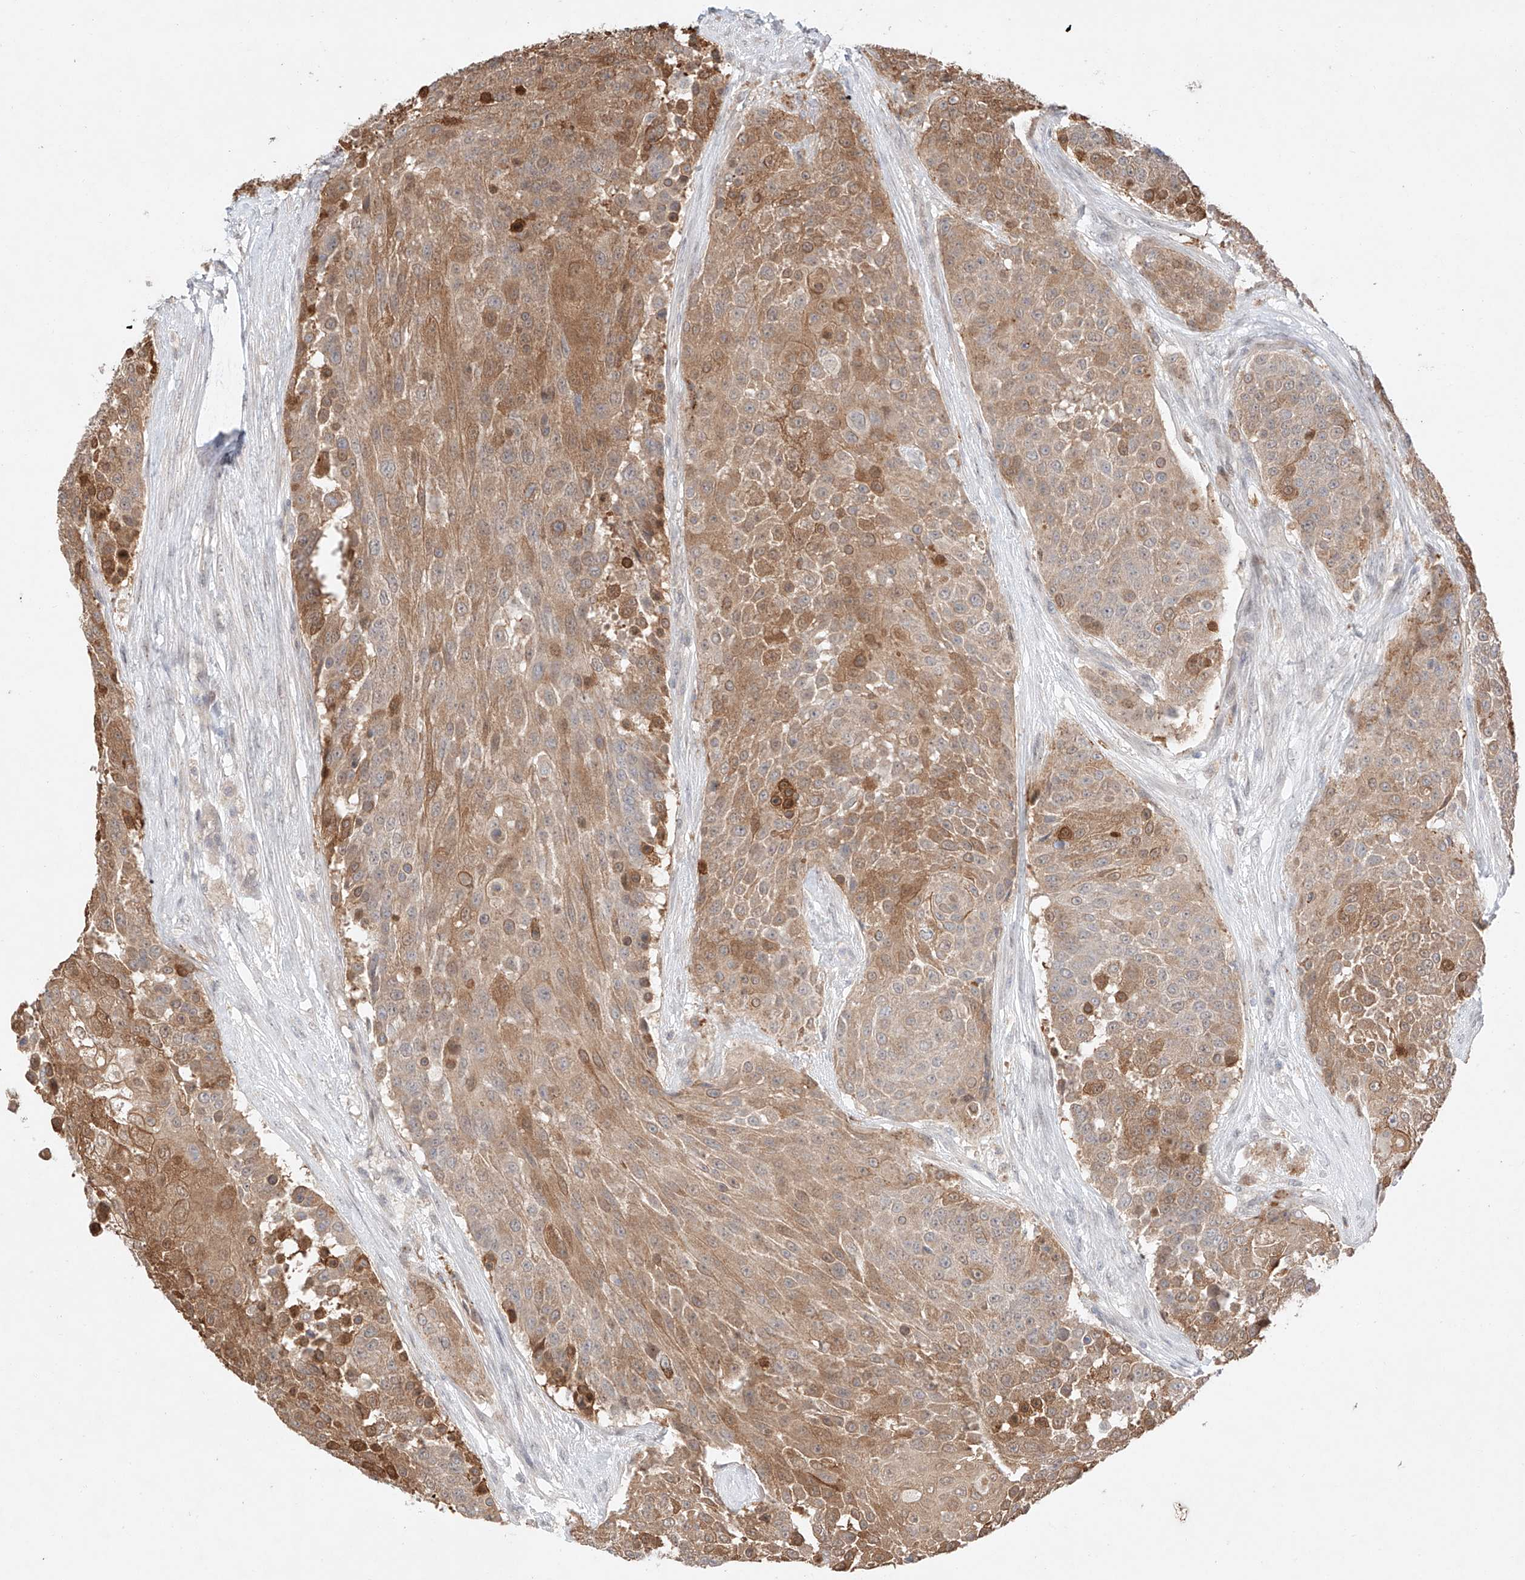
{"staining": {"intensity": "moderate", "quantity": ">75%", "location": "cytoplasmic/membranous,nuclear"}, "tissue": "urothelial cancer", "cell_type": "Tumor cells", "image_type": "cancer", "snomed": [{"axis": "morphology", "description": "Urothelial carcinoma, High grade"}, {"axis": "topography", "description": "Urinary bladder"}], "caption": "This is an image of immunohistochemistry staining of urothelial carcinoma (high-grade), which shows moderate expression in the cytoplasmic/membranous and nuclear of tumor cells.", "gene": "GCNT1", "patient": {"sex": "female", "age": 63}}